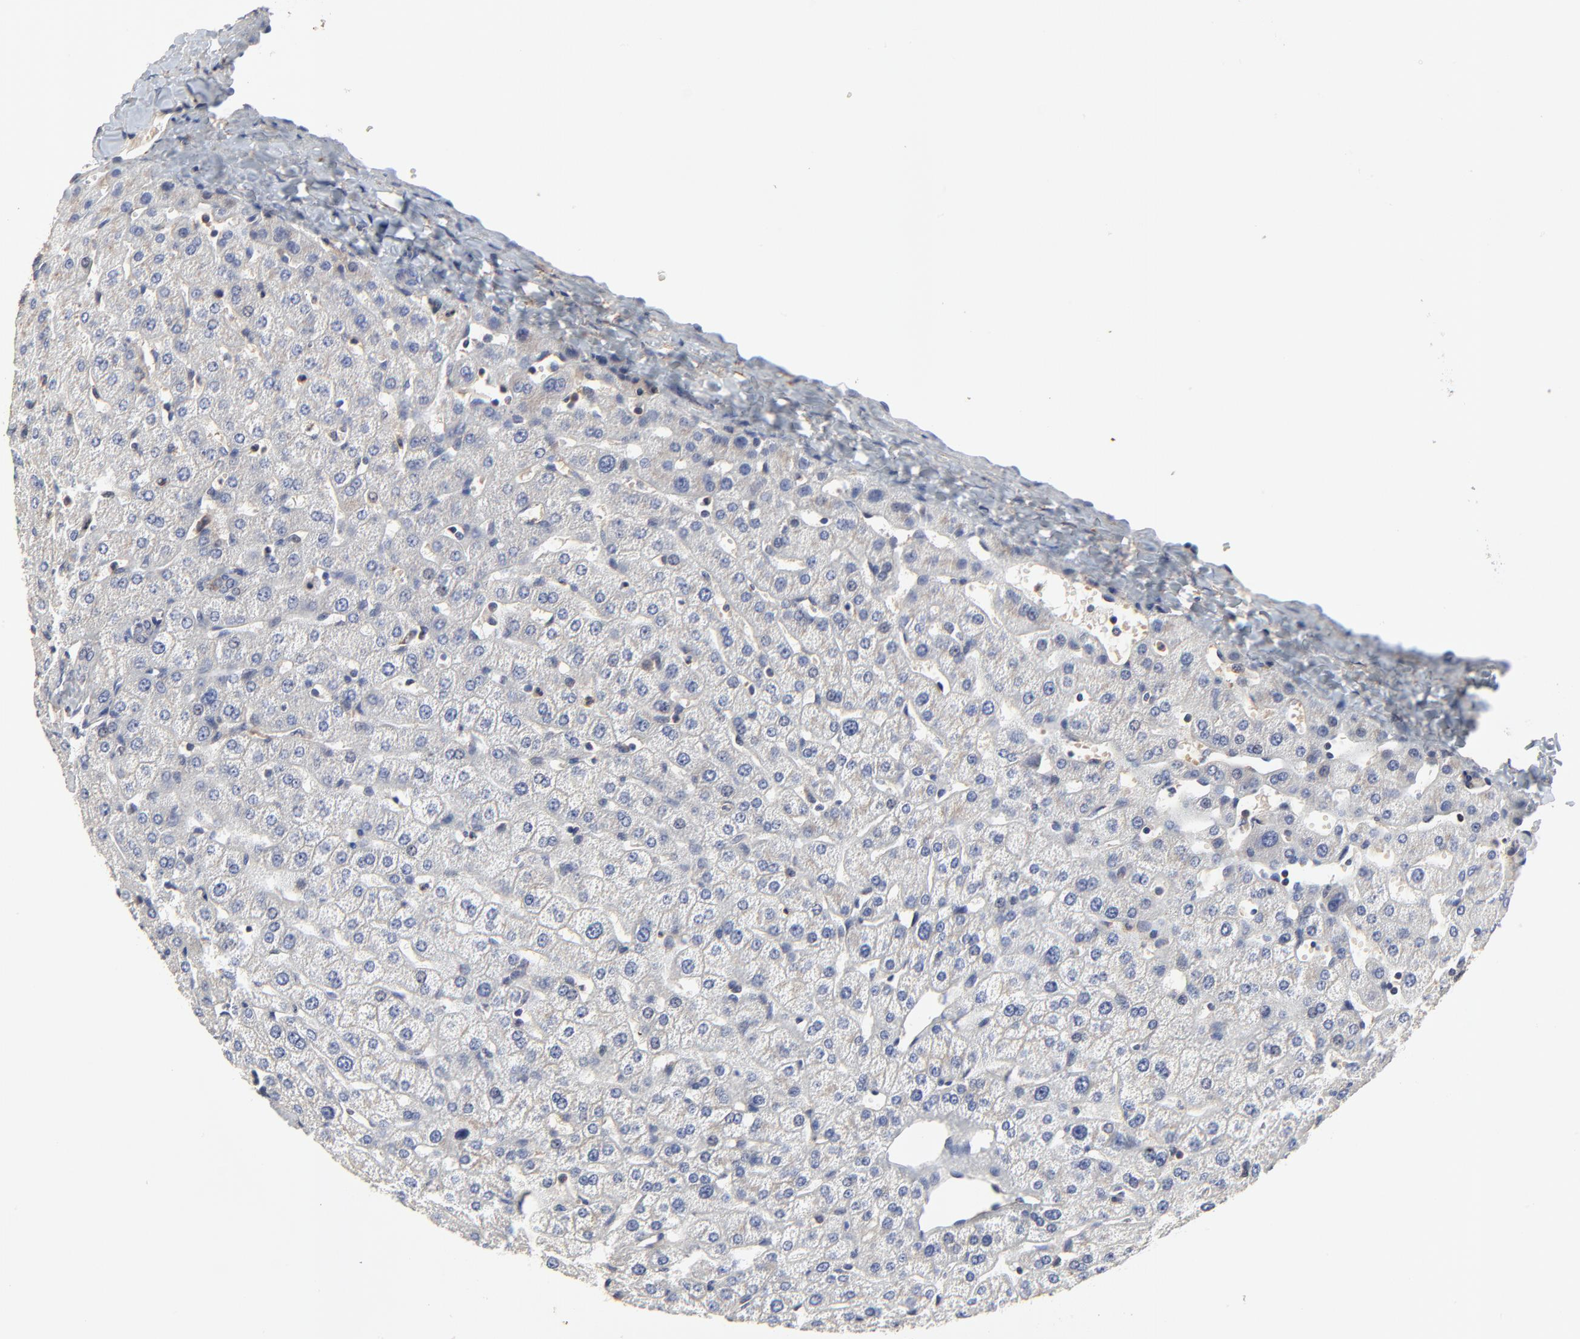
{"staining": {"intensity": "negative", "quantity": "none", "location": "none"}, "tissue": "liver", "cell_type": "Cholangiocytes", "image_type": "normal", "snomed": [{"axis": "morphology", "description": "Normal tissue, NOS"}, {"axis": "morphology", "description": "Fibrosis, NOS"}, {"axis": "topography", "description": "Liver"}], "caption": "A high-resolution image shows immunohistochemistry staining of normal liver, which reveals no significant expression in cholangiocytes. (Brightfield microscopy of DAB (3,3'-diaminobenzidine) immunohistochemistry at high magnification).", "gene": "NXF3", "patient": {"sex": "female", "age": 29}}